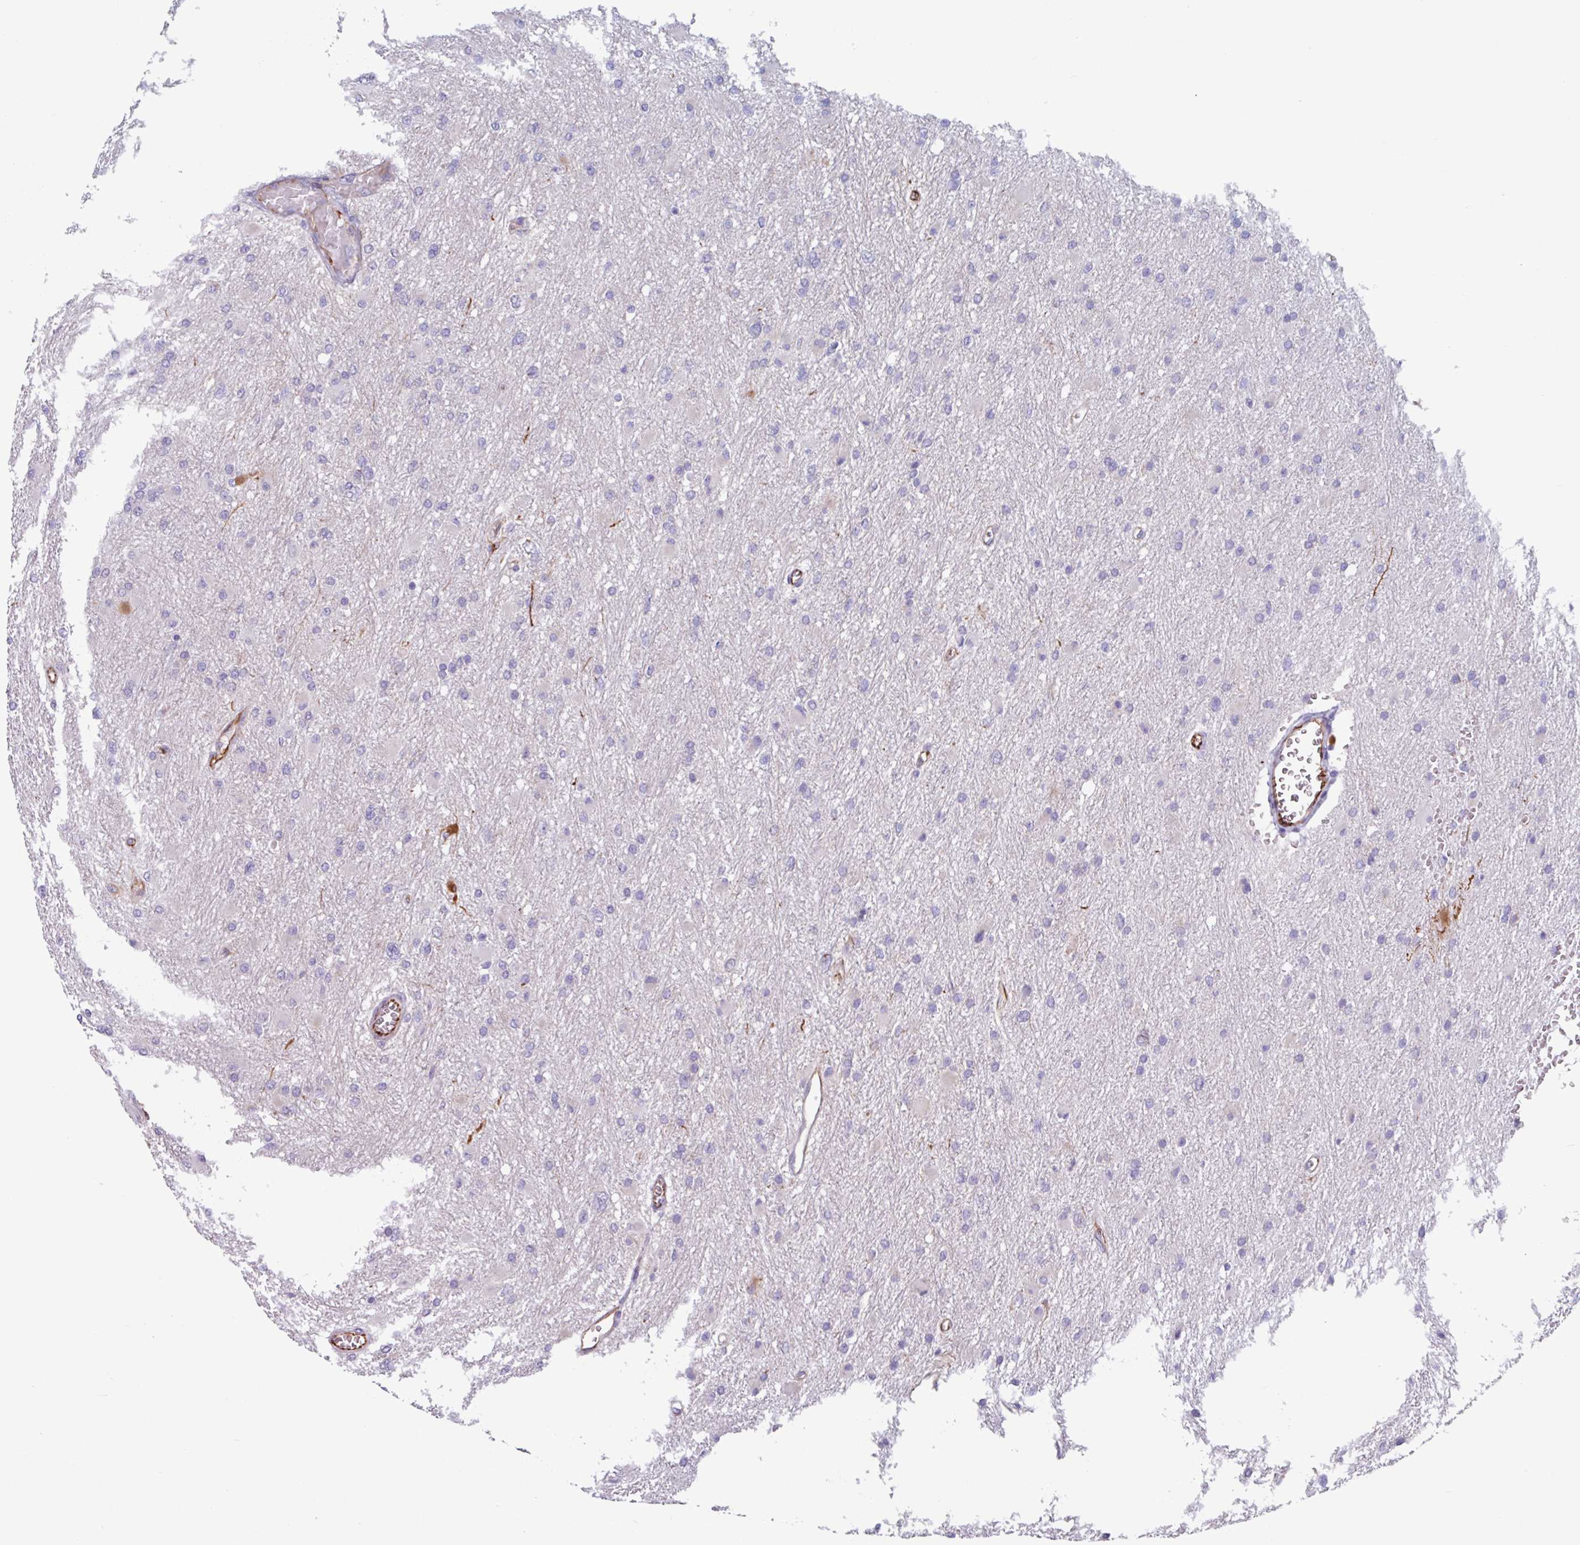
{"staining": {"intensity": "negative", "quantity": "none", "location": "none"}, "tissue": "glioma", "cell_type": "Tumor cells", "image_type": "cancer", "snomed": [{"axis": "morphology", "description": "Glioma, malignant, High grade"}, {"axis": "topography", "description": "Cerebral cortex"}], "caption": "Glioma stained for a protein using immunohistochemistry reveals no expression tumor cells.", "gene": "BTD", "patient": {"sex": "female", "age": 36}}